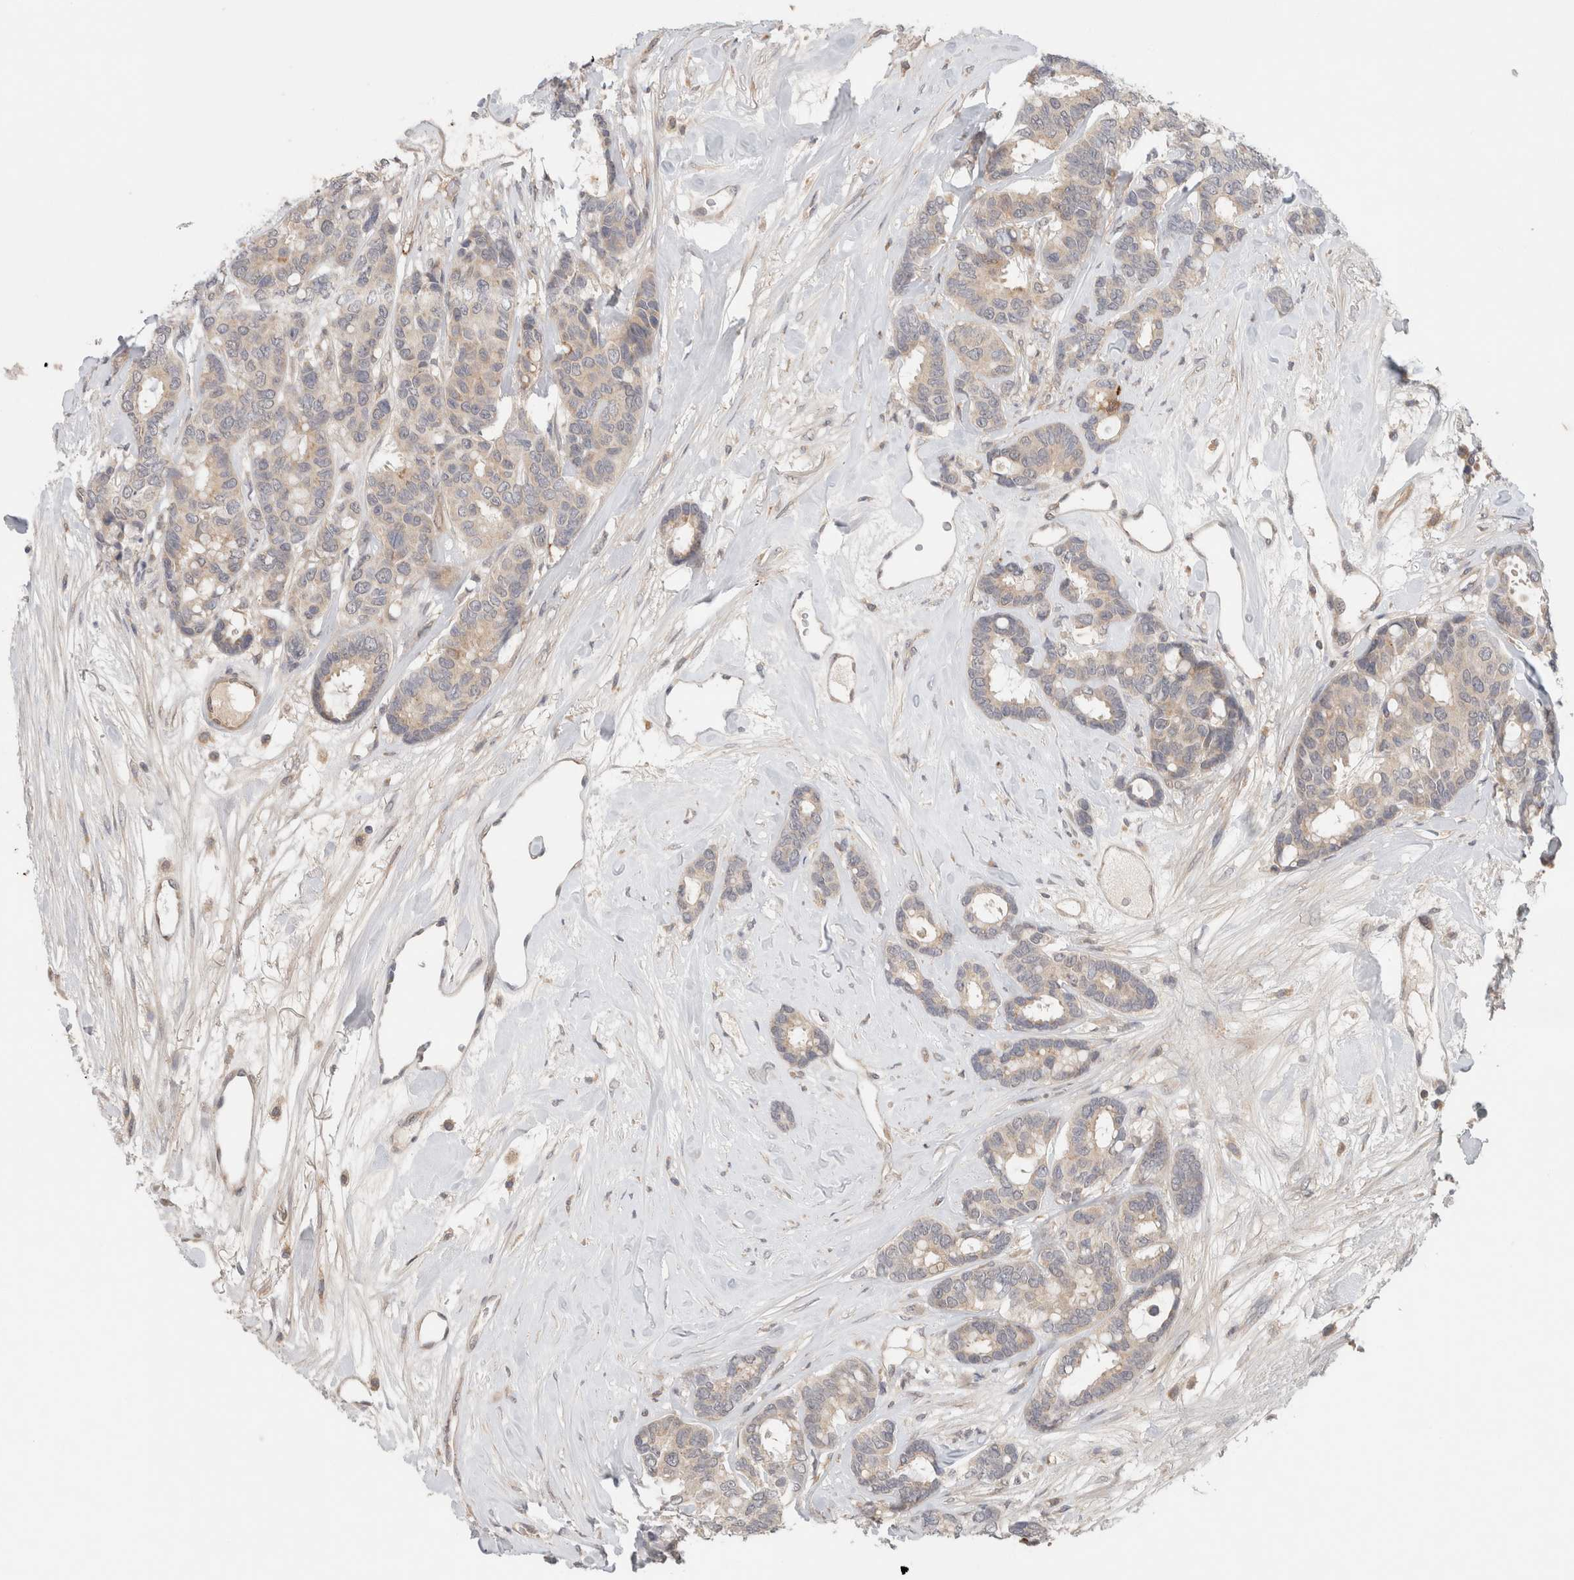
{"staining": {"intensity": "weak", "quantity": "<25%", "location": "cytoplasmic/membranous"}, "tissue": "breast cancer", "cell_type": "Tumor cells", "image_type": "cancer", "snomed": [{"axis": "morphology", "description": "Duct carcinoma"}, {"axis": "topography", "description": "Breast"}], "caption": "Human breast cancer stained for a protein using immunohistochemistry (IHC) exhibits no positivity in tumor cells.", "gene": "SGK1", "patient": {"sex": "female", "age": 87}}